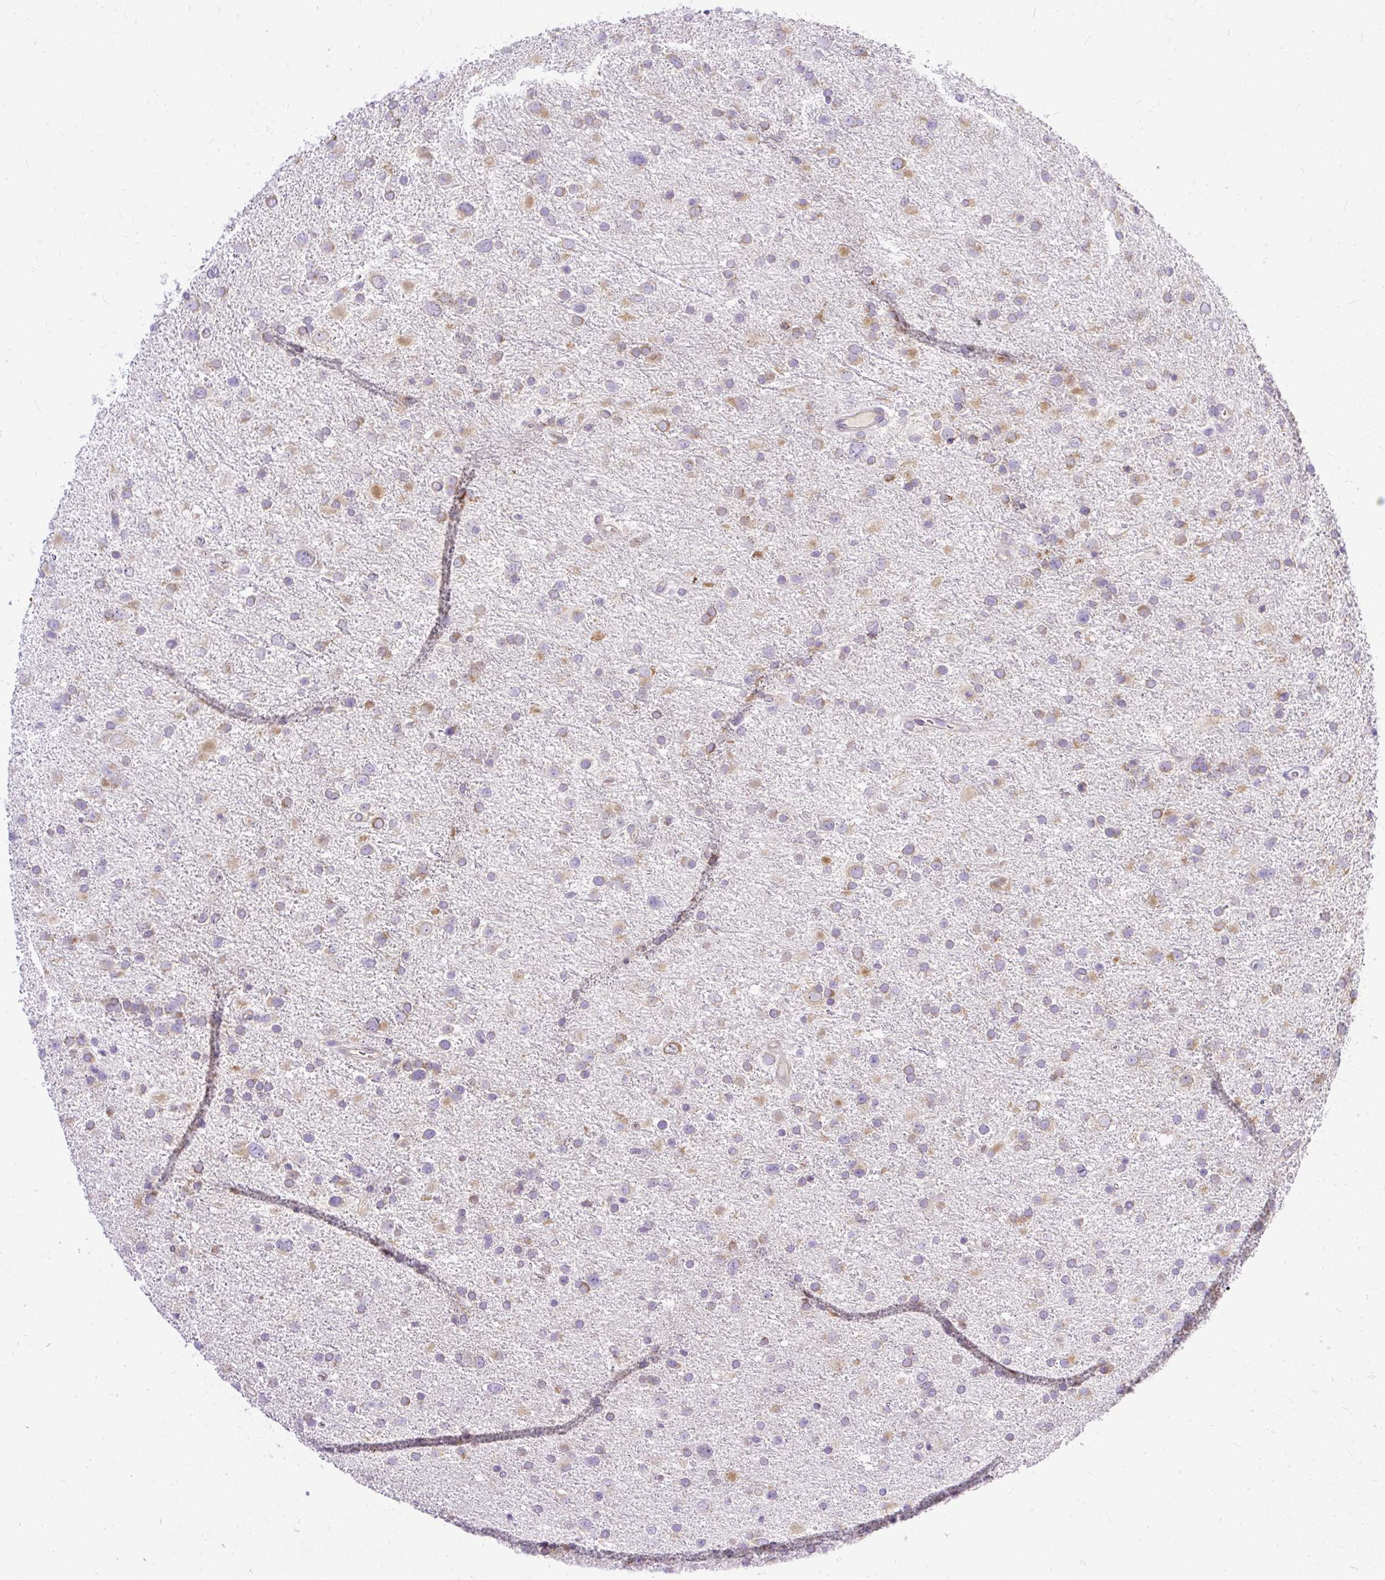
{"staining": {"intensity": "moderate", "quantity": "25%-75%", "location": "cytoplasmic/membranous"}, "tissue": "glioma", "cell_type": "Tumor cells", "image_type": "cancer", "snomed": [{"axis": "morphology", "description": "Glioma, malignant, Low grade"}, {"axis": "topography", "description": "Brain"}], "caption": "Tumor cells reveal moderate cytoplasmic/membranous staining in about 25%-75% of cells in malignant low-grade glioma.", "gene": "AMFR", "patient": {"sex": "female", "age": 32}}